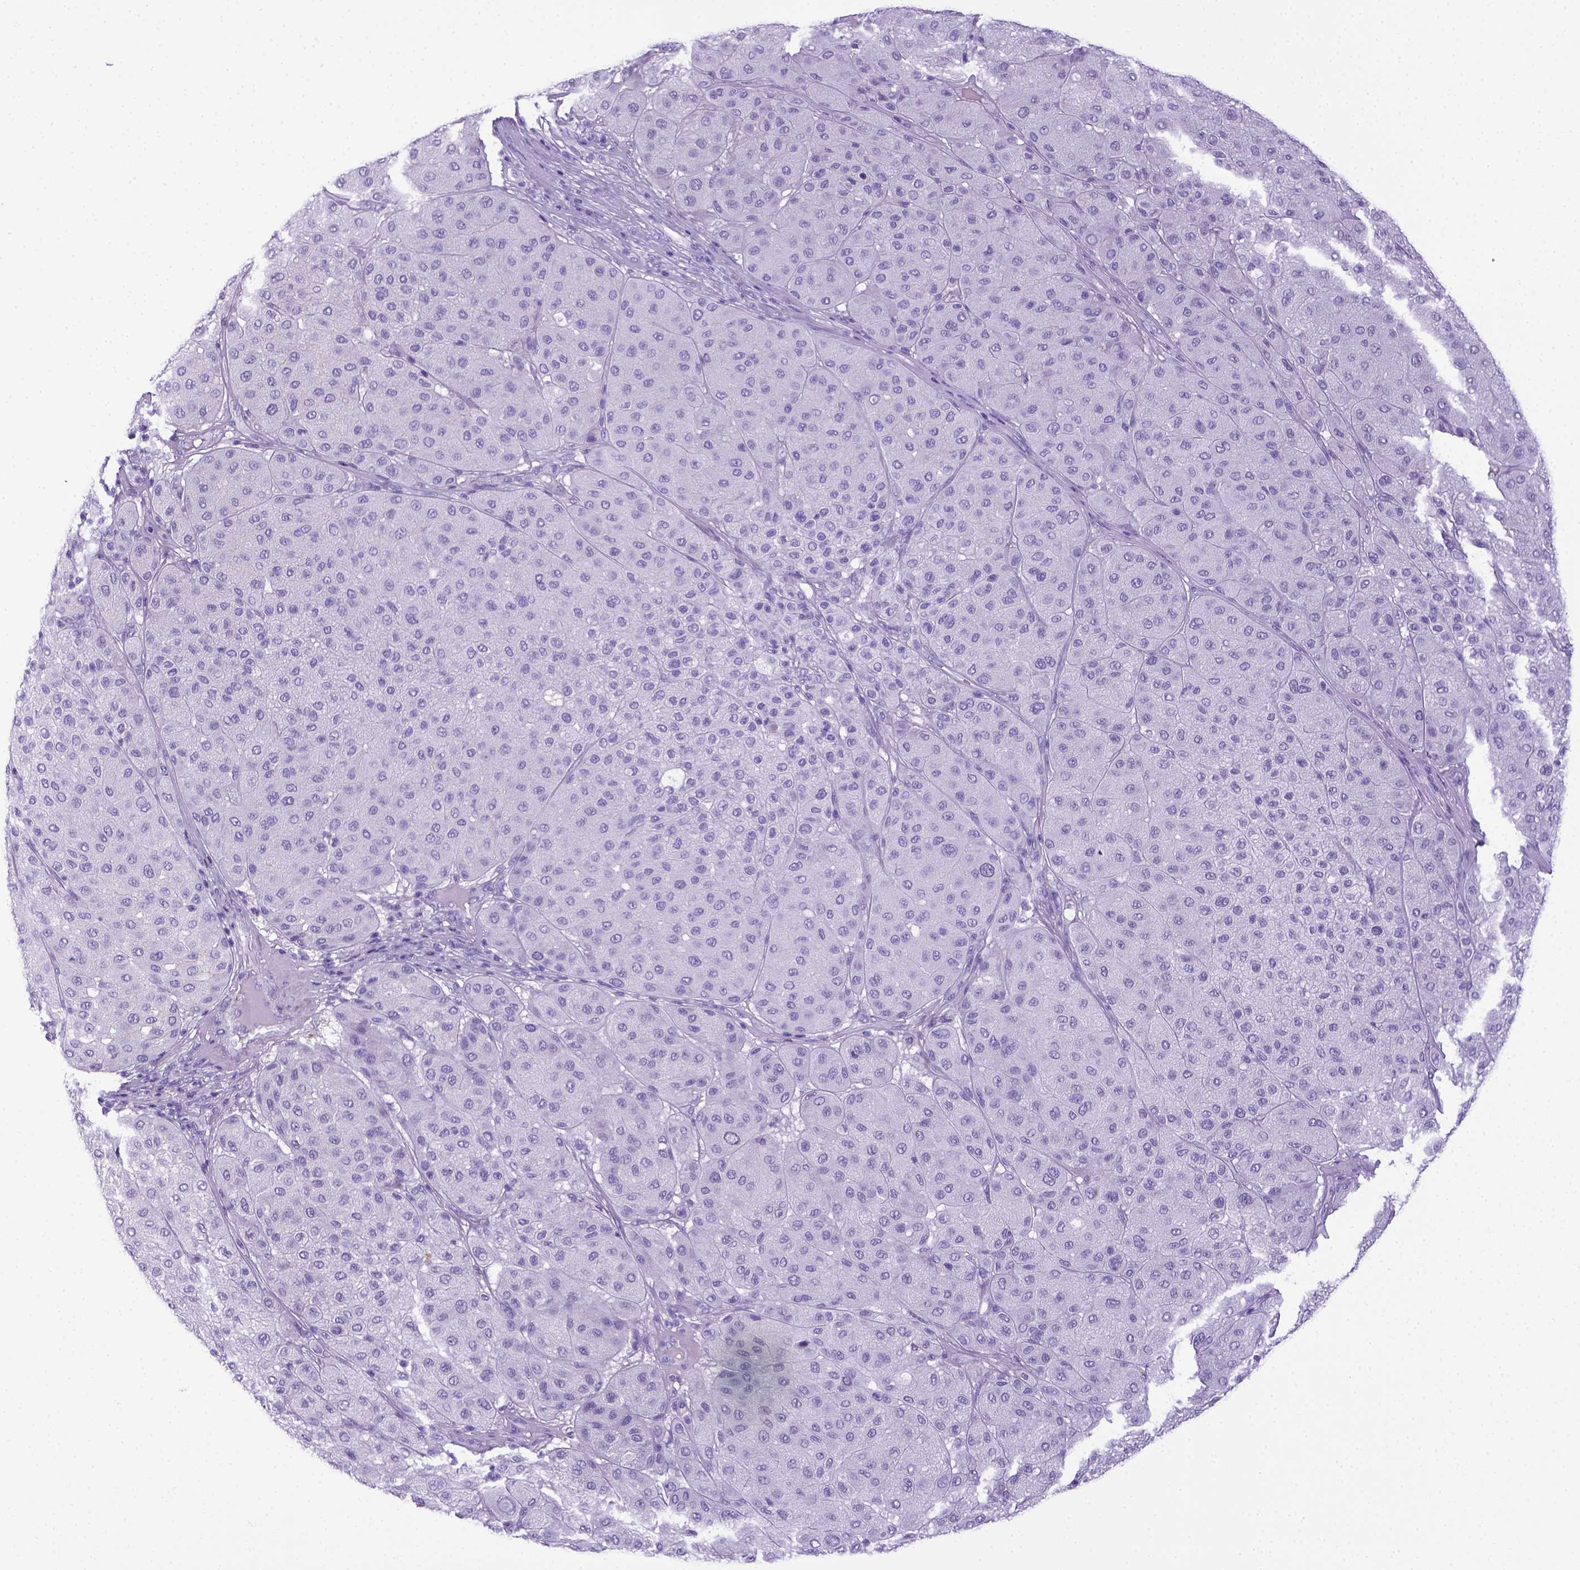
{"staining": {"intensity": "negative", "quantity": "none", "location": "none"}, "tissue": "melanoma", "cell_type": "Tumor cells", "image_type": "cancer", "snomed": [{"axis": "morphology", "description": "Malignant melanoma, Metastatic site"}, {"axis": "topography", "description": "Smooth muscle"}], "caption": "High magnification brightfield microscopy of malignant melanoma (metastatic site) stained with DAB (brown) and counterstained with hematoxylin (blue): tumor cells show no significant expression.", "gene": "ITIH4", "patient": {"sex": "male", "age": 41}}